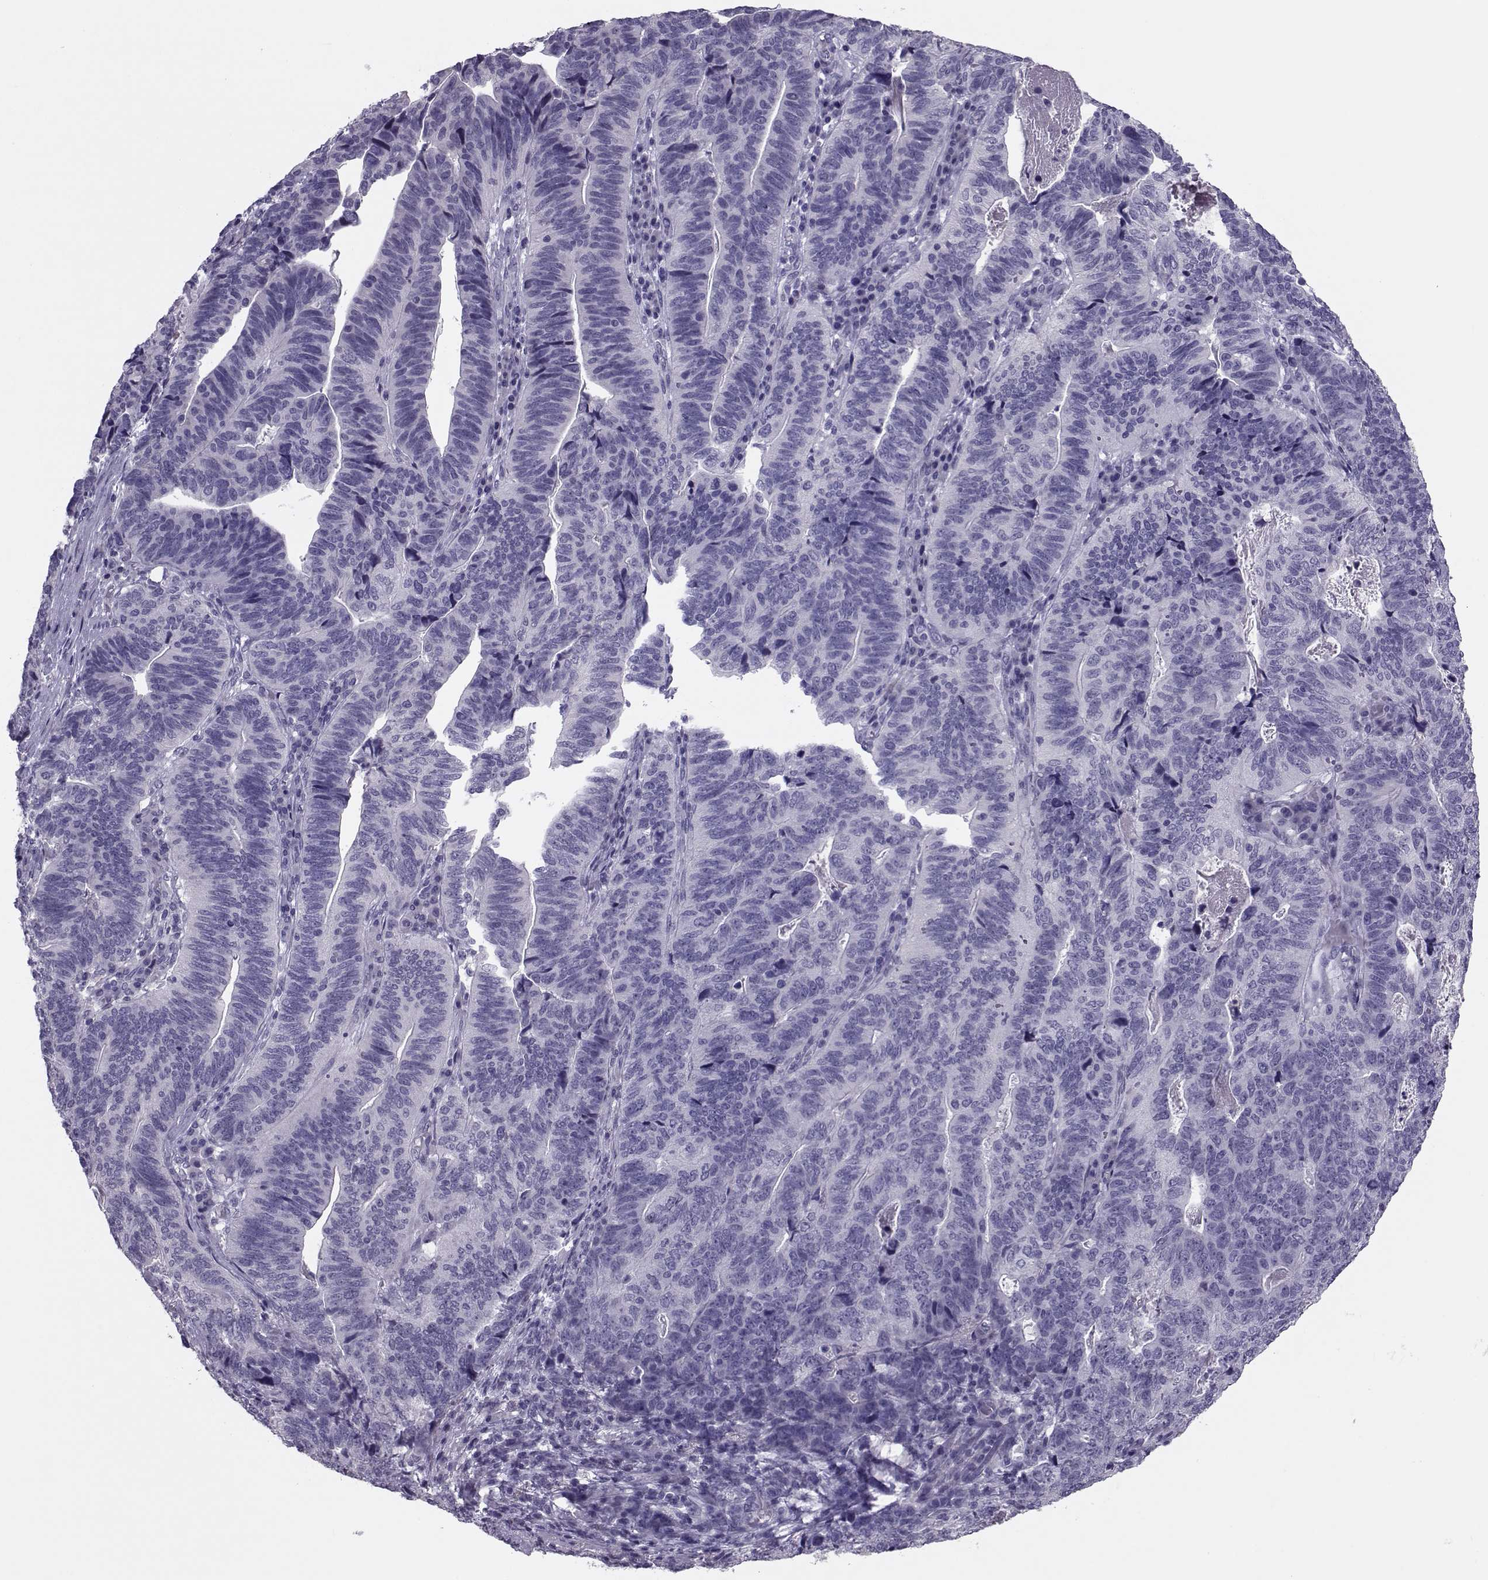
{"staining": {"intensity": "negative", "quantity": "none", "location": "none"}, "tissue": "stomach cancer", "cell_type": "Tumor cells", "image_type": "cancer", "snomed": [{"axis": "morphology", "description": "Adenocarcinoma, NOS"}, {"axis": "topography", "description": "Stomach, upper"}], "caption": "DAB (3,3'-diaminobenzidine) immunohistochemical staining of human adenocarcinoma (stomach) demonstrates no significant expression in tumor cells. (Brightfield microscopy of DAB (3,3'-diaminobenzidine) IHC at high magnification).", "gene": "ASRGL1", "patient": {"sex": "female", "age": 67}}